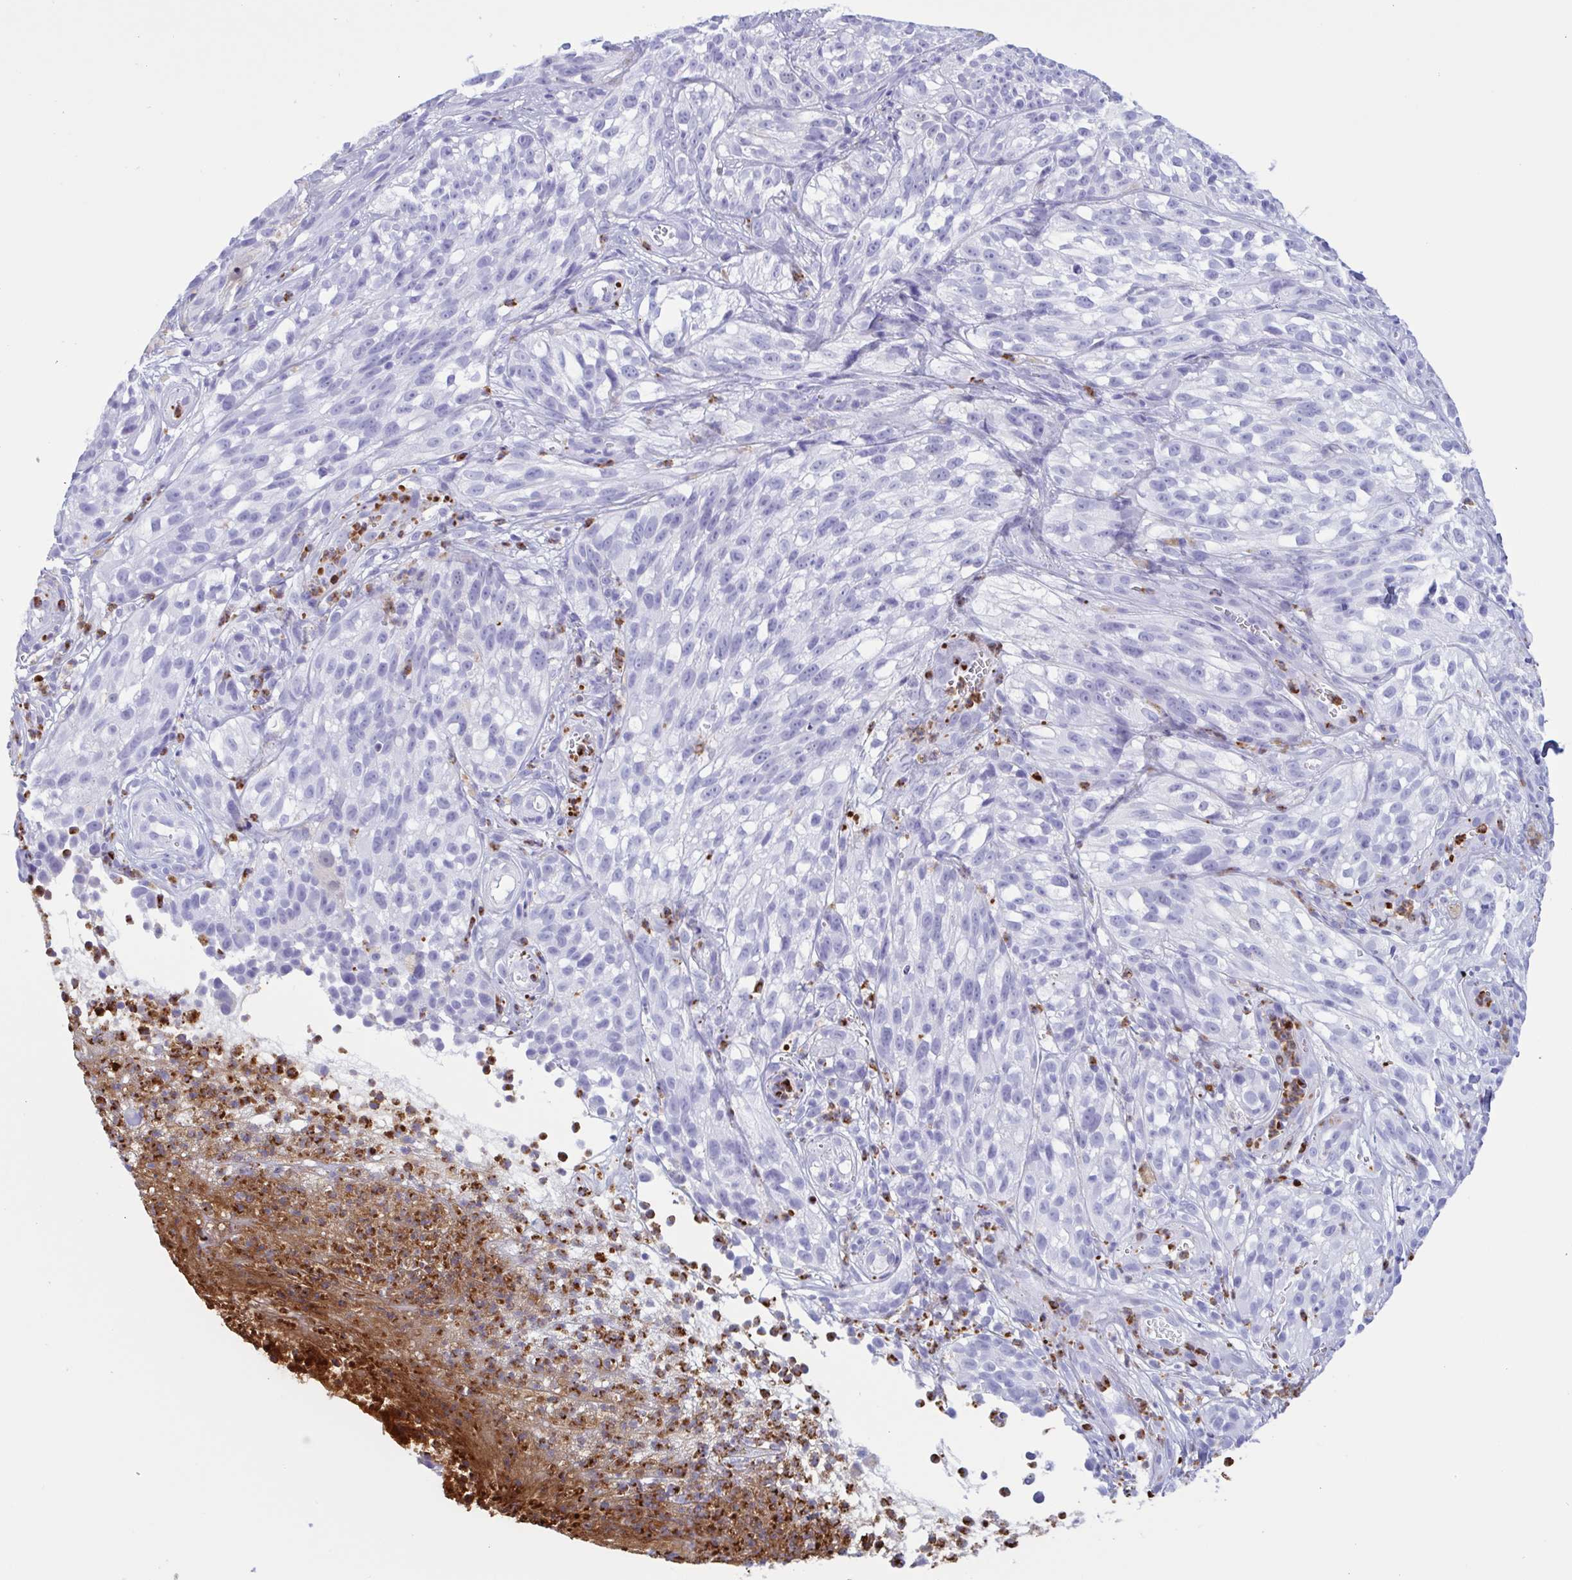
{"staining": {"intensity": "negative", "quantity": "none", "location": "none"}, "tissue": "melanoma", "cell_type": "Tumor cells", "image_type": "cancer", "snomed": [{"axis": "morphology", "description": "Malignant melanoma, NOS"}, {"axis": "topography", "description": "Skin"}], "caption": "A micrograph of malignant melanoma stained for a protein reveals no brown staining in tumor cells. Brightfield microscopy of immunohistochemistry stained with DAB (3,3'-diaminobenzidine) (brown) and hematoxylin (blue), captured at high magnification.", "gene": "LTF", "patient": {"sex": "female", "age": 85}}